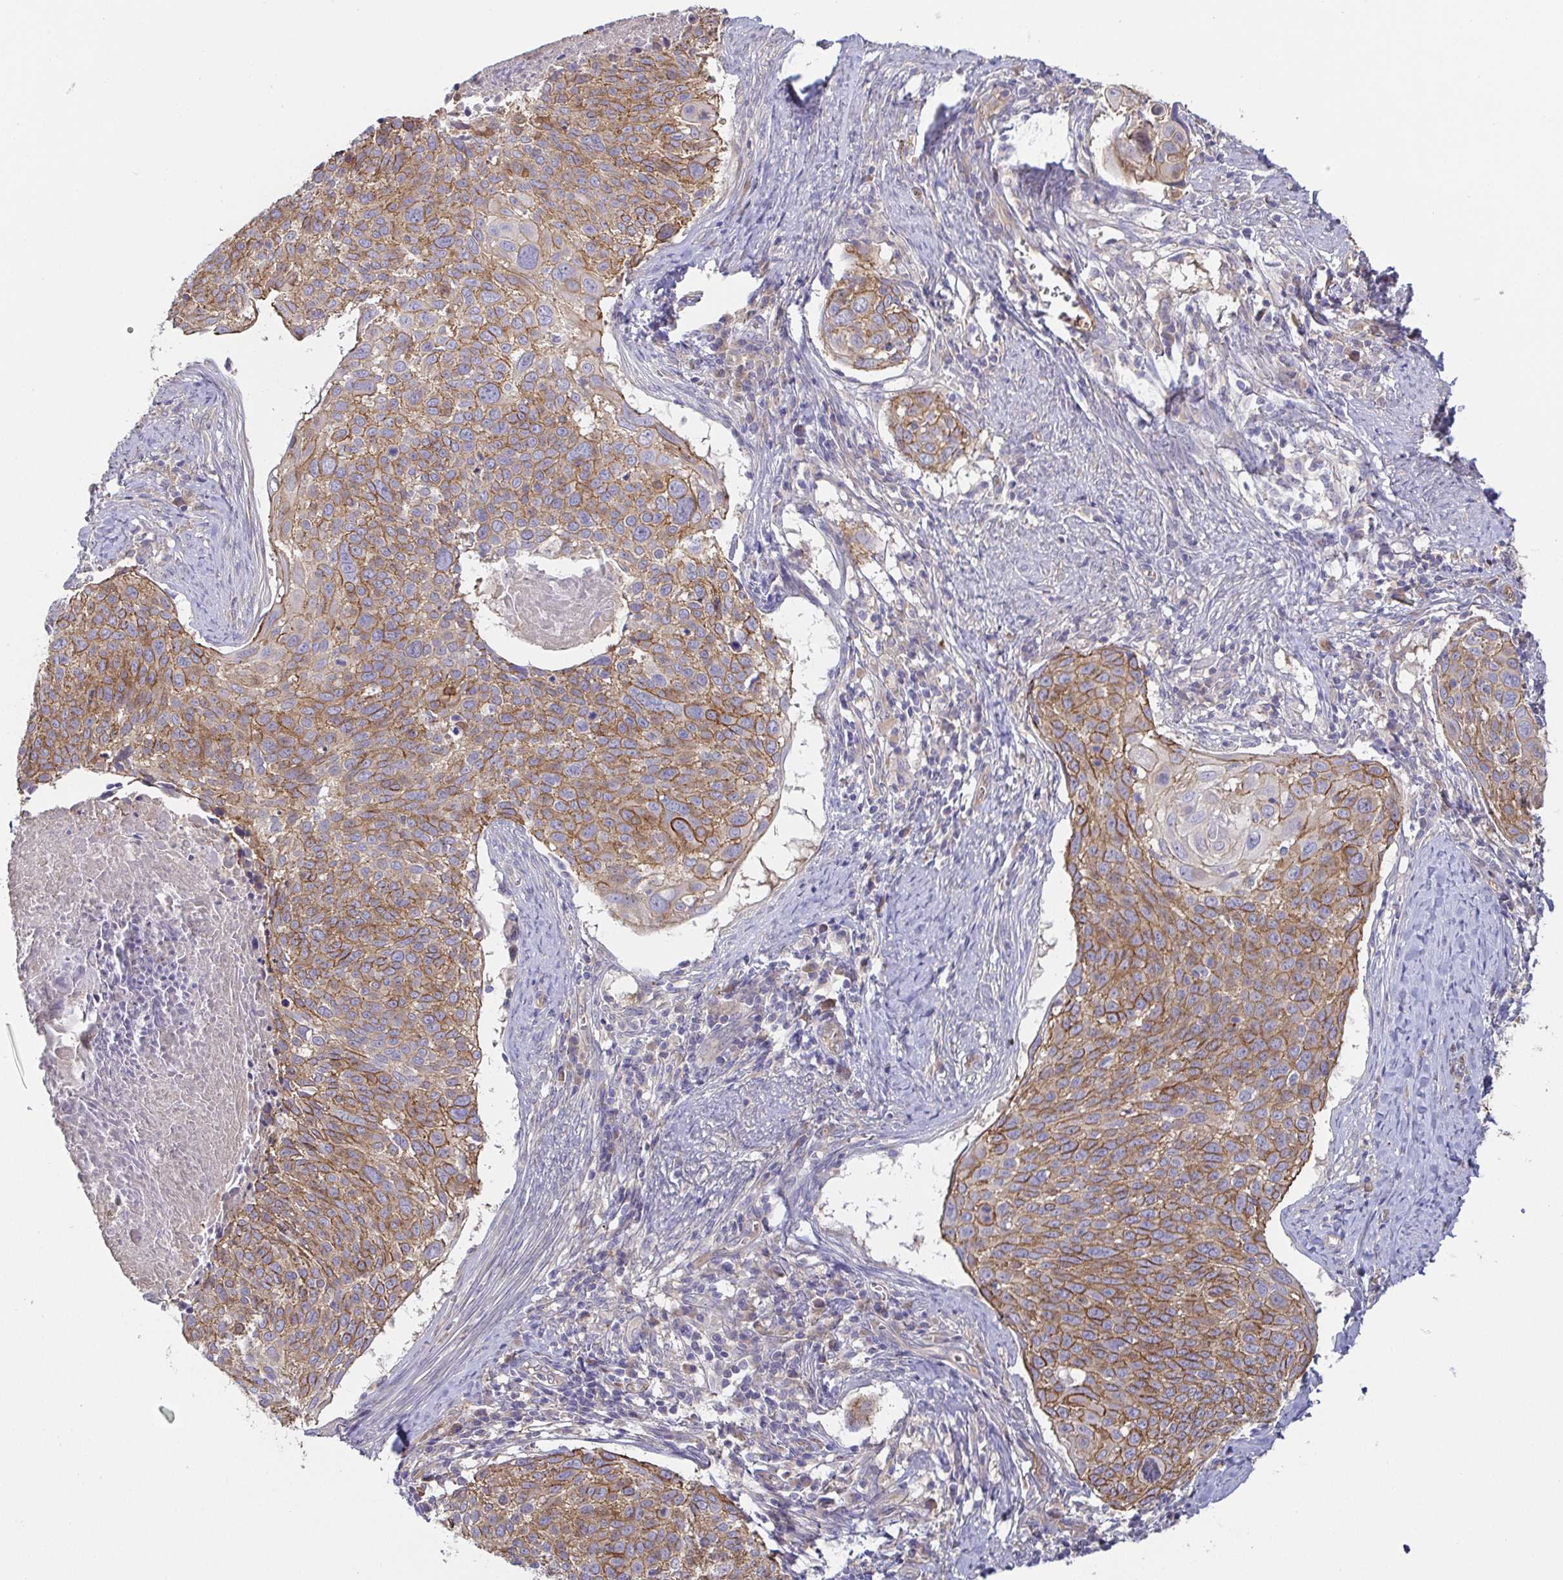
{"staining": {"intensity": "moderate", "quantity": ">75%", "location": "cytoplasmic/membranous"}, "tissue": "cervical cancer", "cell_type": "Tumor cells", "image_type": "cancer", "snomed": [{"axis": "morphology", "description": "Squamous cell carcinoma, NOS"}, {"axis": "topography", "description": "Cervix"}], "caption": "An image showing moderate cytoplasmic/membranous positivity in about >75% of tumor cells in squamous cell carcinoma (cervical), as visualized by brown immunohistochemical staining.", "gene": "EIF3D", "patient": {"sex": "female", "age": 39}}